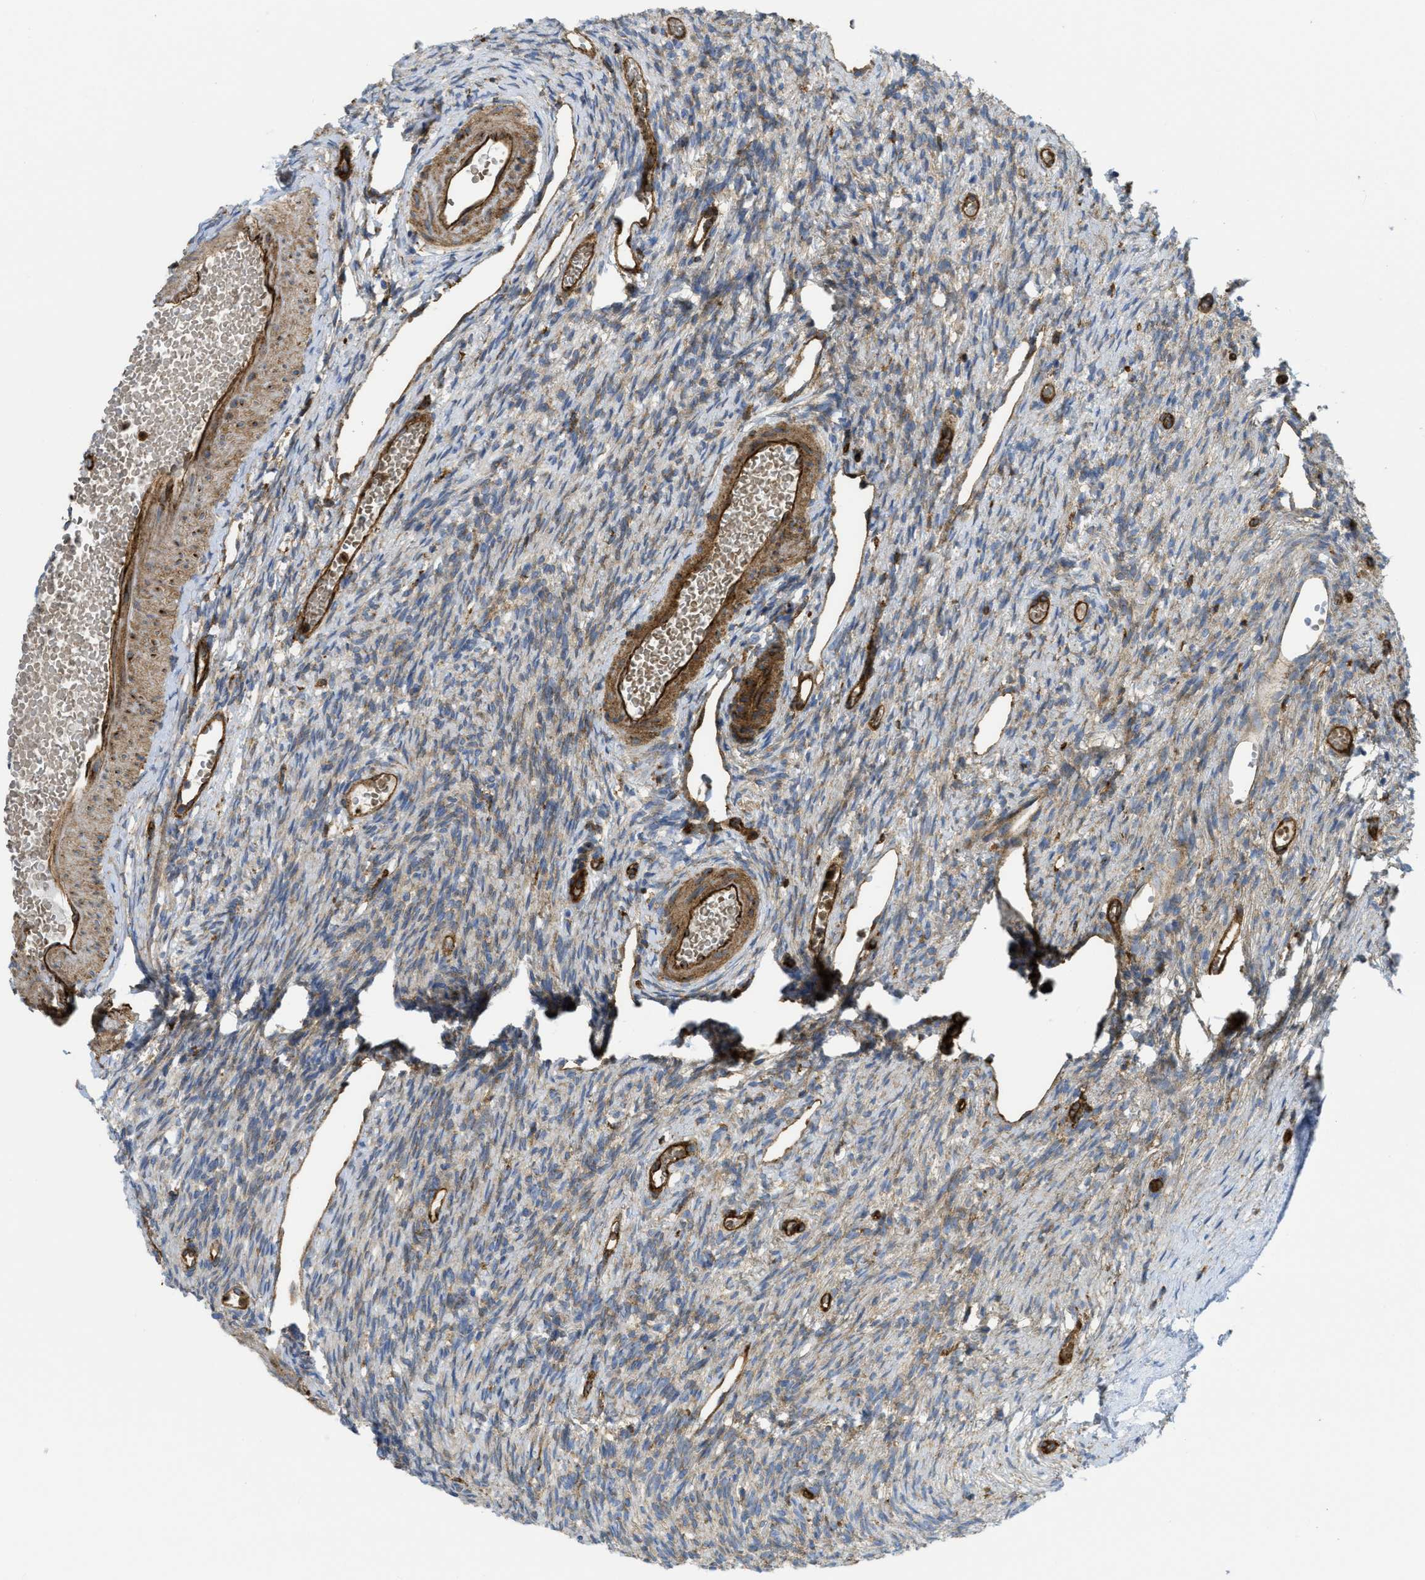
{"staining": {"intensity": "moderate", "quantity": "25%-75%", "location": "cytoplasmic/membranous"}, "tissue": "ovary", "cell_type": "Ovarian stroma cells", "image_type": "normal", "snomed": [{"axis": "morphology", "description": "Normal tissue, NOS"}, {"axis": "topography", "description": "Ovary"}], "caption": "Ovarian stroma cells show moderate cytoplasmic/membranous positivity in approximately 25%-75% of cells in normal ovary.", "gene": "HIP1", "patient": {"sex": "female", "age": 33}}